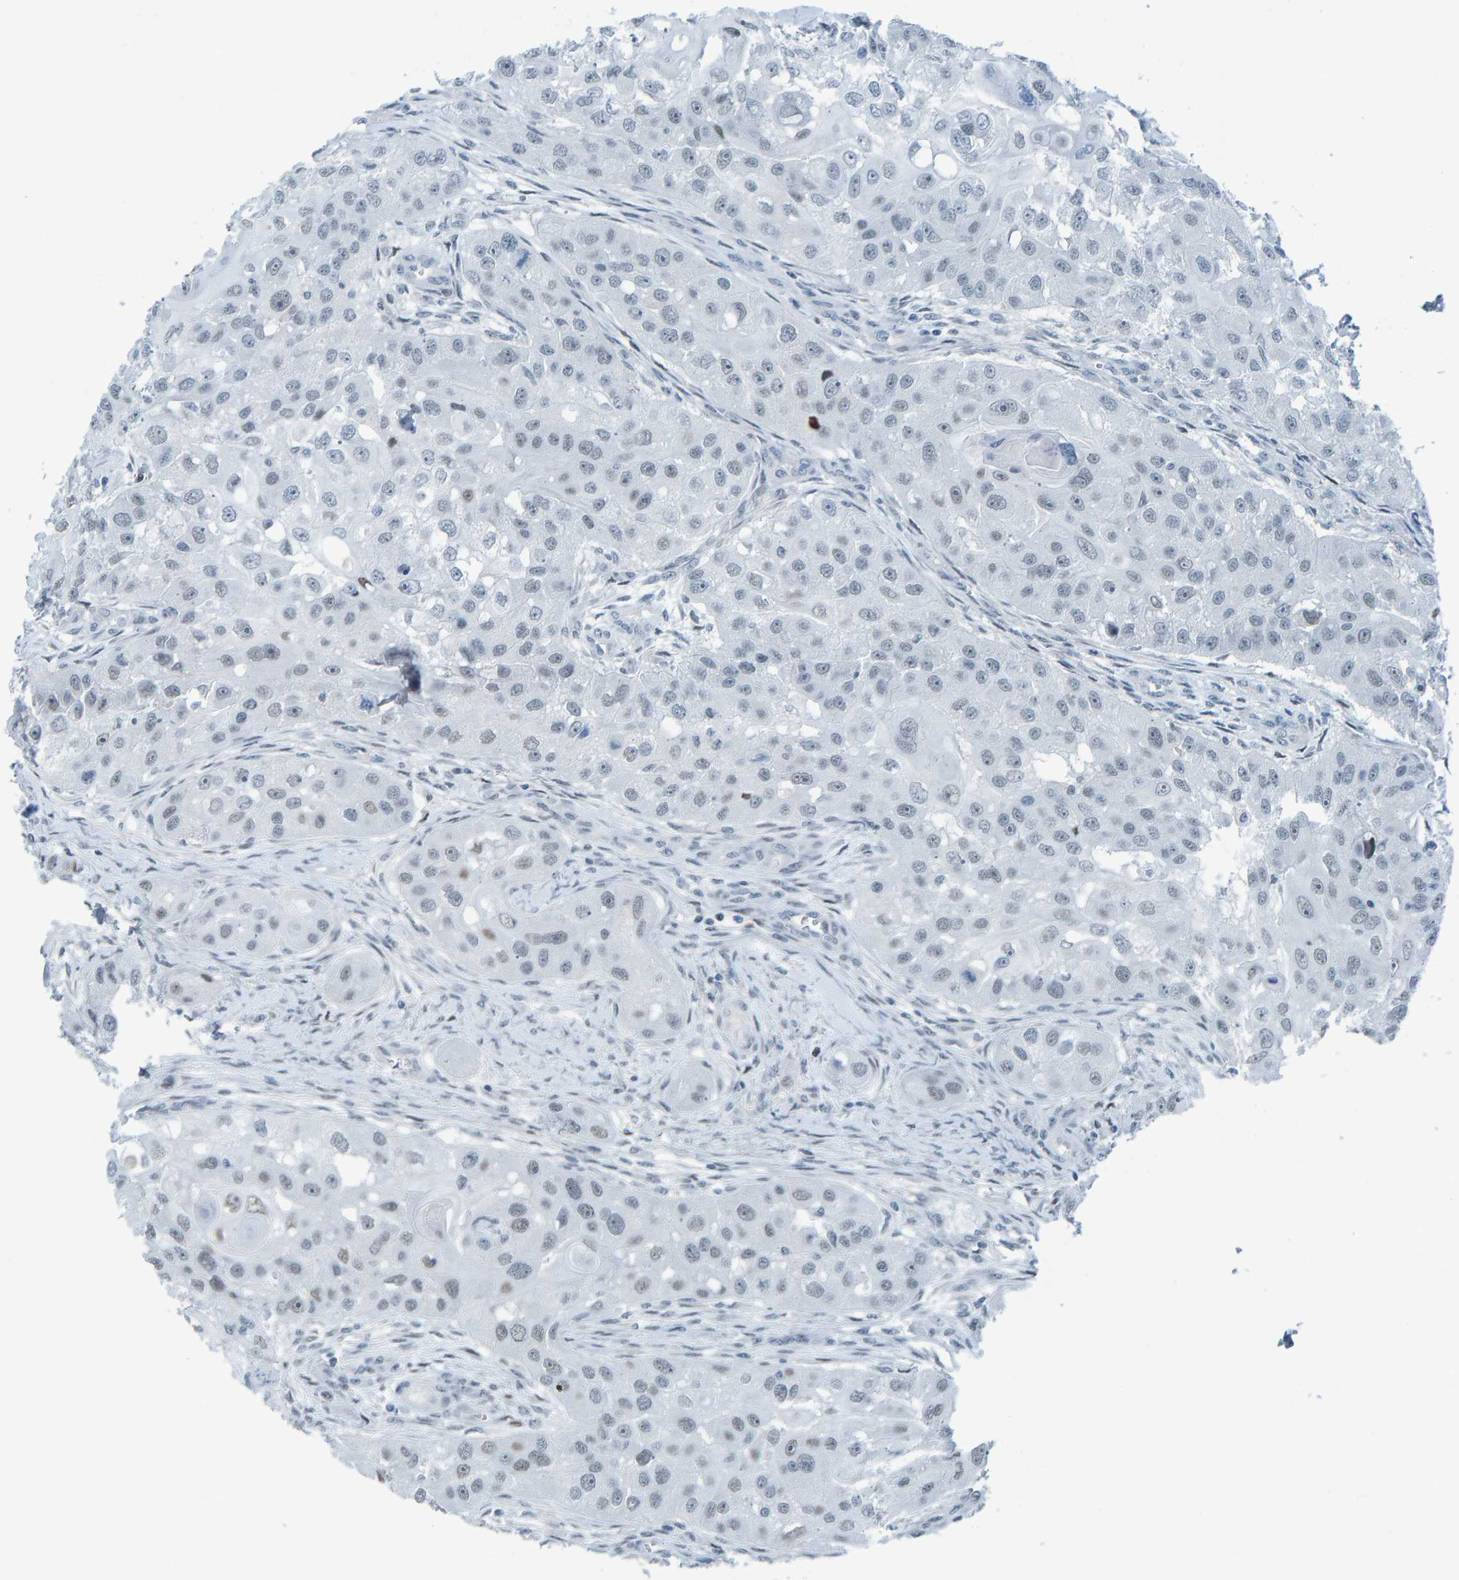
{"staining": {"intensity": "negative", "quantity": "none", "location": "none"}, "tissue": "head and neck cancer", "cell_type": "Tumor cells", "image_type": "cancer", "snomed": [{"axis": "morphology", "description": "Normal tissue, NOS"}, {"axis": "morphology", "description": "Squamous cell carcinoma, NOS"}, {"axis": "topography", "description": "Skeletal muscle"}, {"axis": "topography", "description": "Head-Neck"}], "caption": "Head and neck squamous cell carcinoma was stained to show a protein in brown. There is no significant positivity in tumor cells. Brightfield microscopy of IHC stained with DAB (3,3'-diaminobenzidine) (brown) and hematoxylin (blue), captured at high magnification.", "gene": "CNP", "patient": {"sex": "male", "age": 51}}